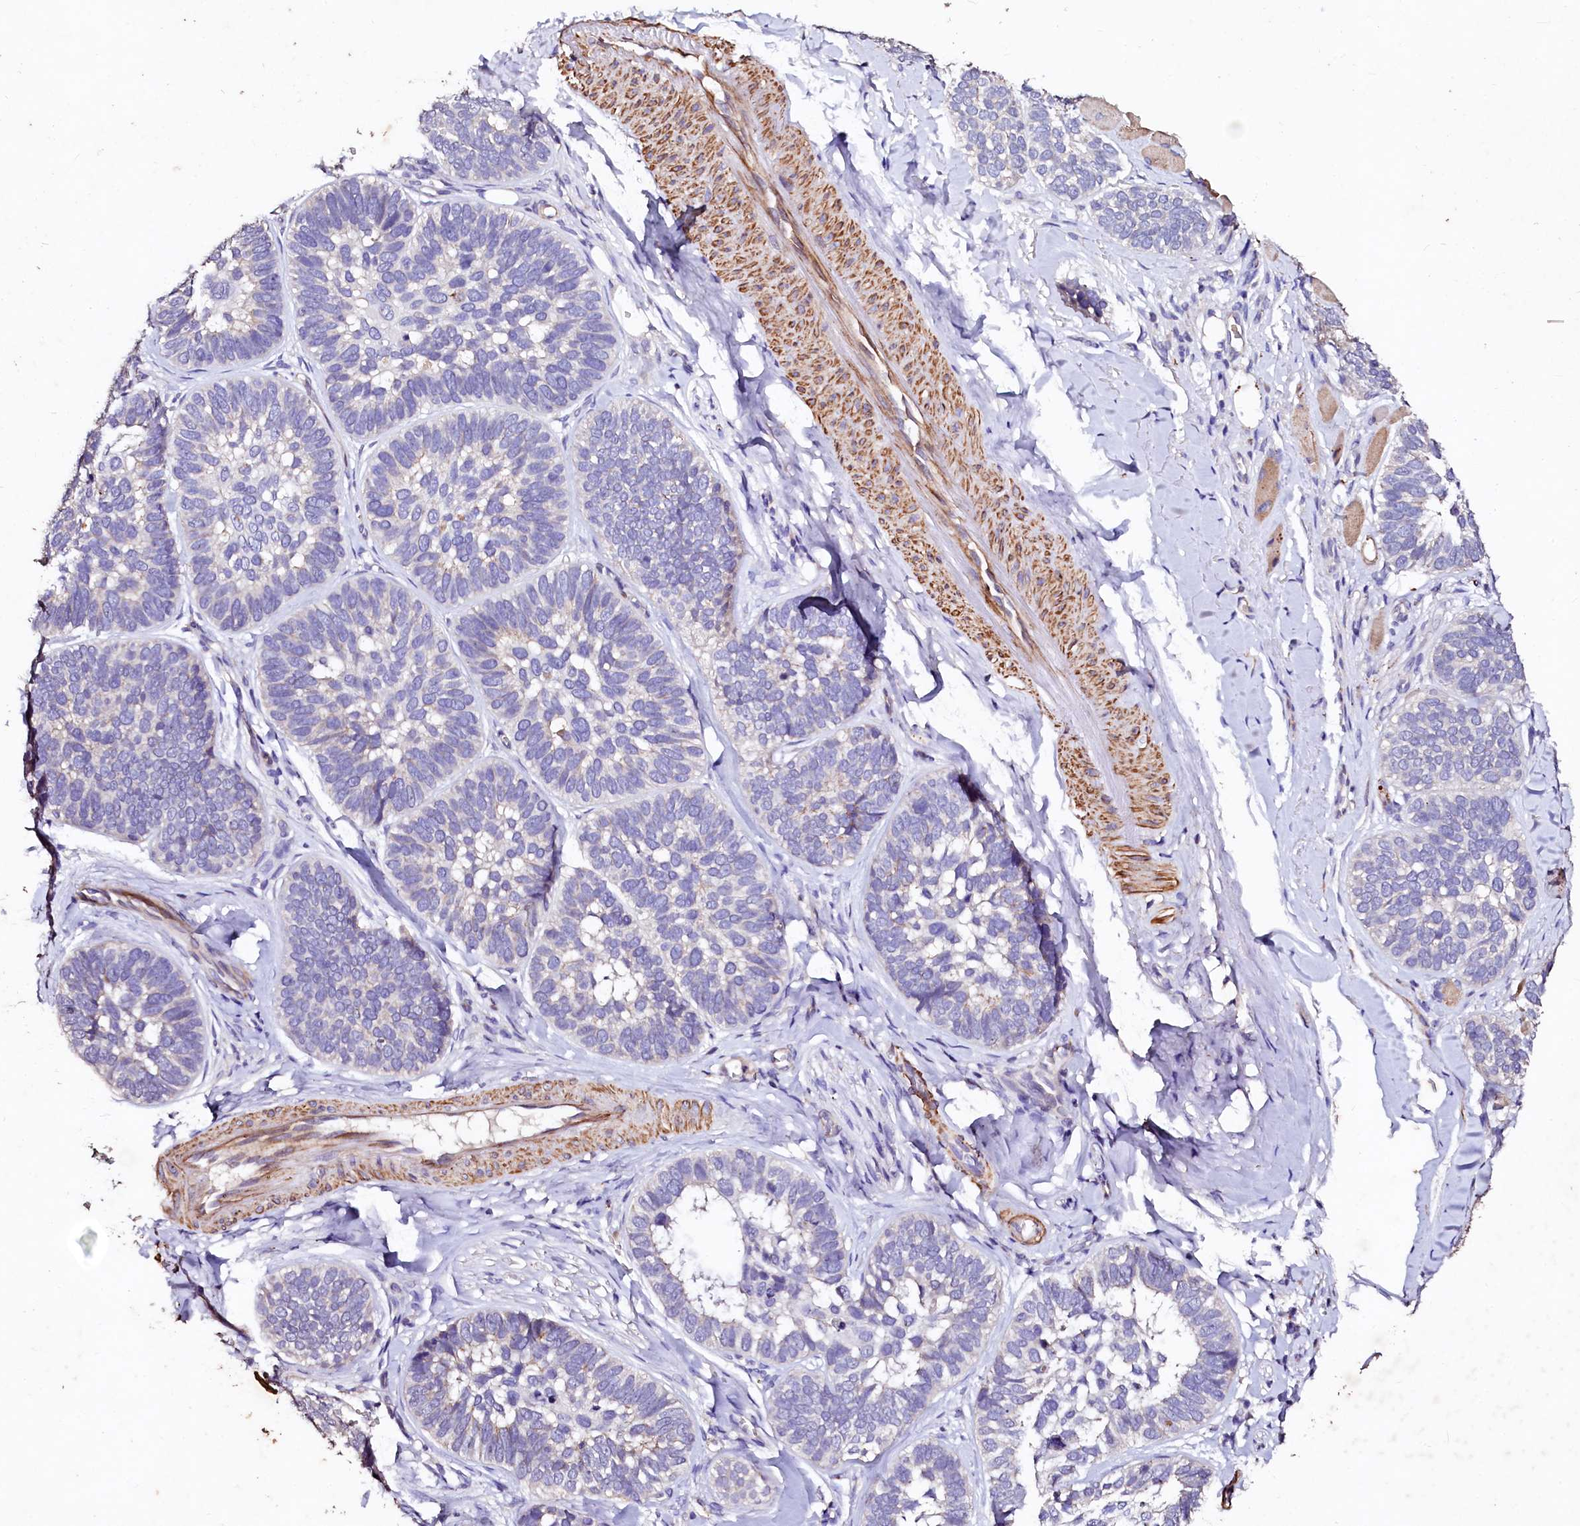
{"staining": {"intensity": "negative", "quantity": "none", "location": "none"}, "tissue": "skin cancer", "cell_type": "Tumor cells", "image_type": "cancer", "snomed": [{"axis": "morphology", "description": "Basal cell carcinoma"}, {"axis": "topography", "description": "Skin"}], "caption": "High power microscopy image of an immunohistochemistry histopathology image of skin cancer (basal cell carcinoma), revealing no significant staining in tumor cells. (DAB (3,3'-diaminobenzidine) immunohistochemistry (IHC), high magnification).", "gene": "VPS36", "patient": {"sex": "male", "age": 62}}